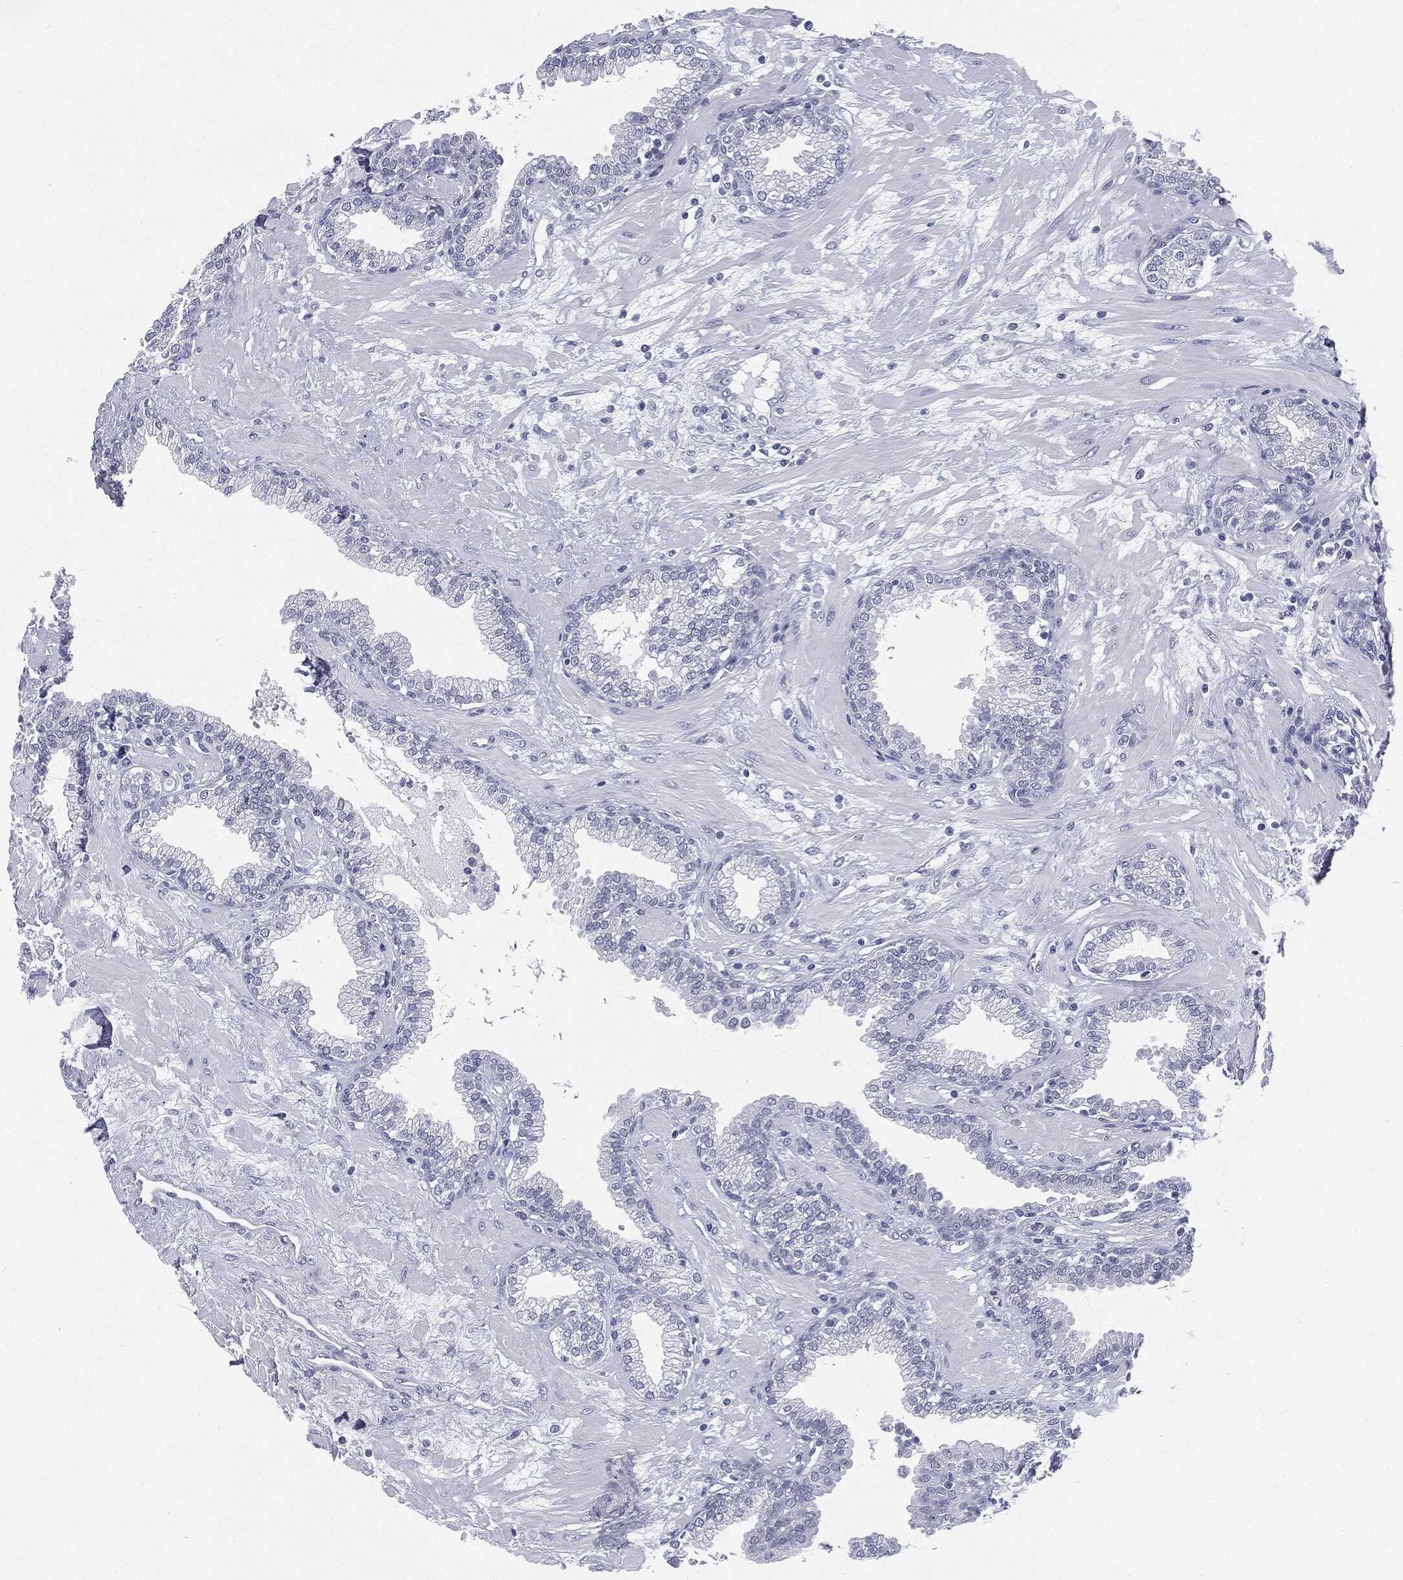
{"staining": {"intensity": "negative", "quantity": "none", "location": "none"}, "tissue": "prostate", "cell_type": "Glandular cells", "image_type": "normal", "snomed": [{"axis": "morphology", "description": "Normal tissue, NOS"}, {"axis": "topography", "description": "Prostate"}], "caption": "Immunohistochemical staining of unremarkable prostate displays no significant positivity in glandular cells.", "gene": "MLLT10", "patient": {"sex": "male", "age": 64}}